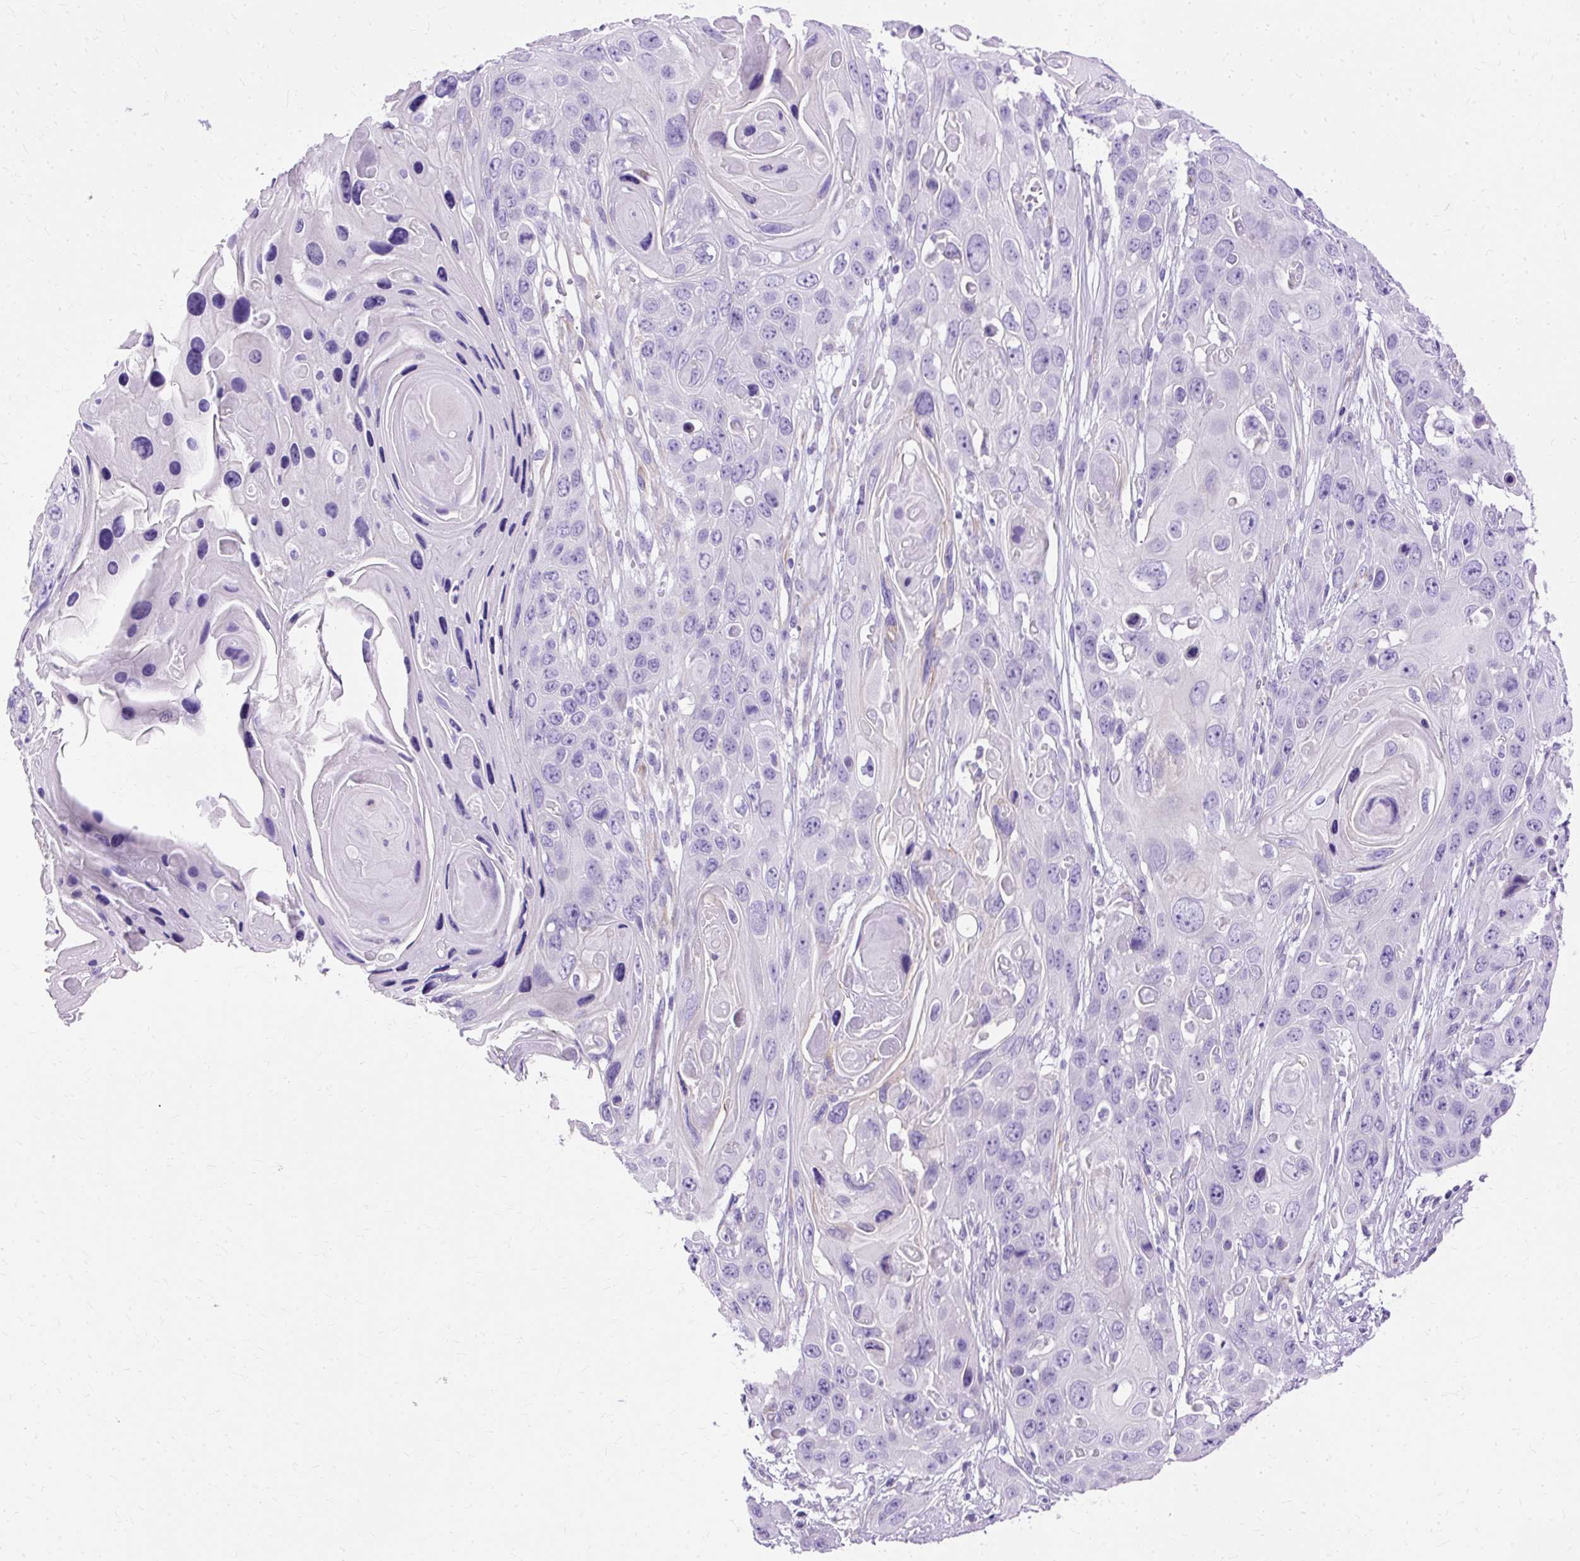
{"staining": {"intensity": "negative", "quantity": "none", "location": "none"}, "tissue": "skin cancer", "cell_type": "Tumor cells", "image_type": "cancer", "snomed": [{"axis": "morphology", "description": "Squamous cell carcinoma, NOS"}, {"axis": "topography", "description": "Skin"}], "caption": "A micrograph of human skin squamous cell carcinoma is negative for staining in tumor cells.", "gene": "MYO6", "patient": {"sex": "male", "age": 55}}